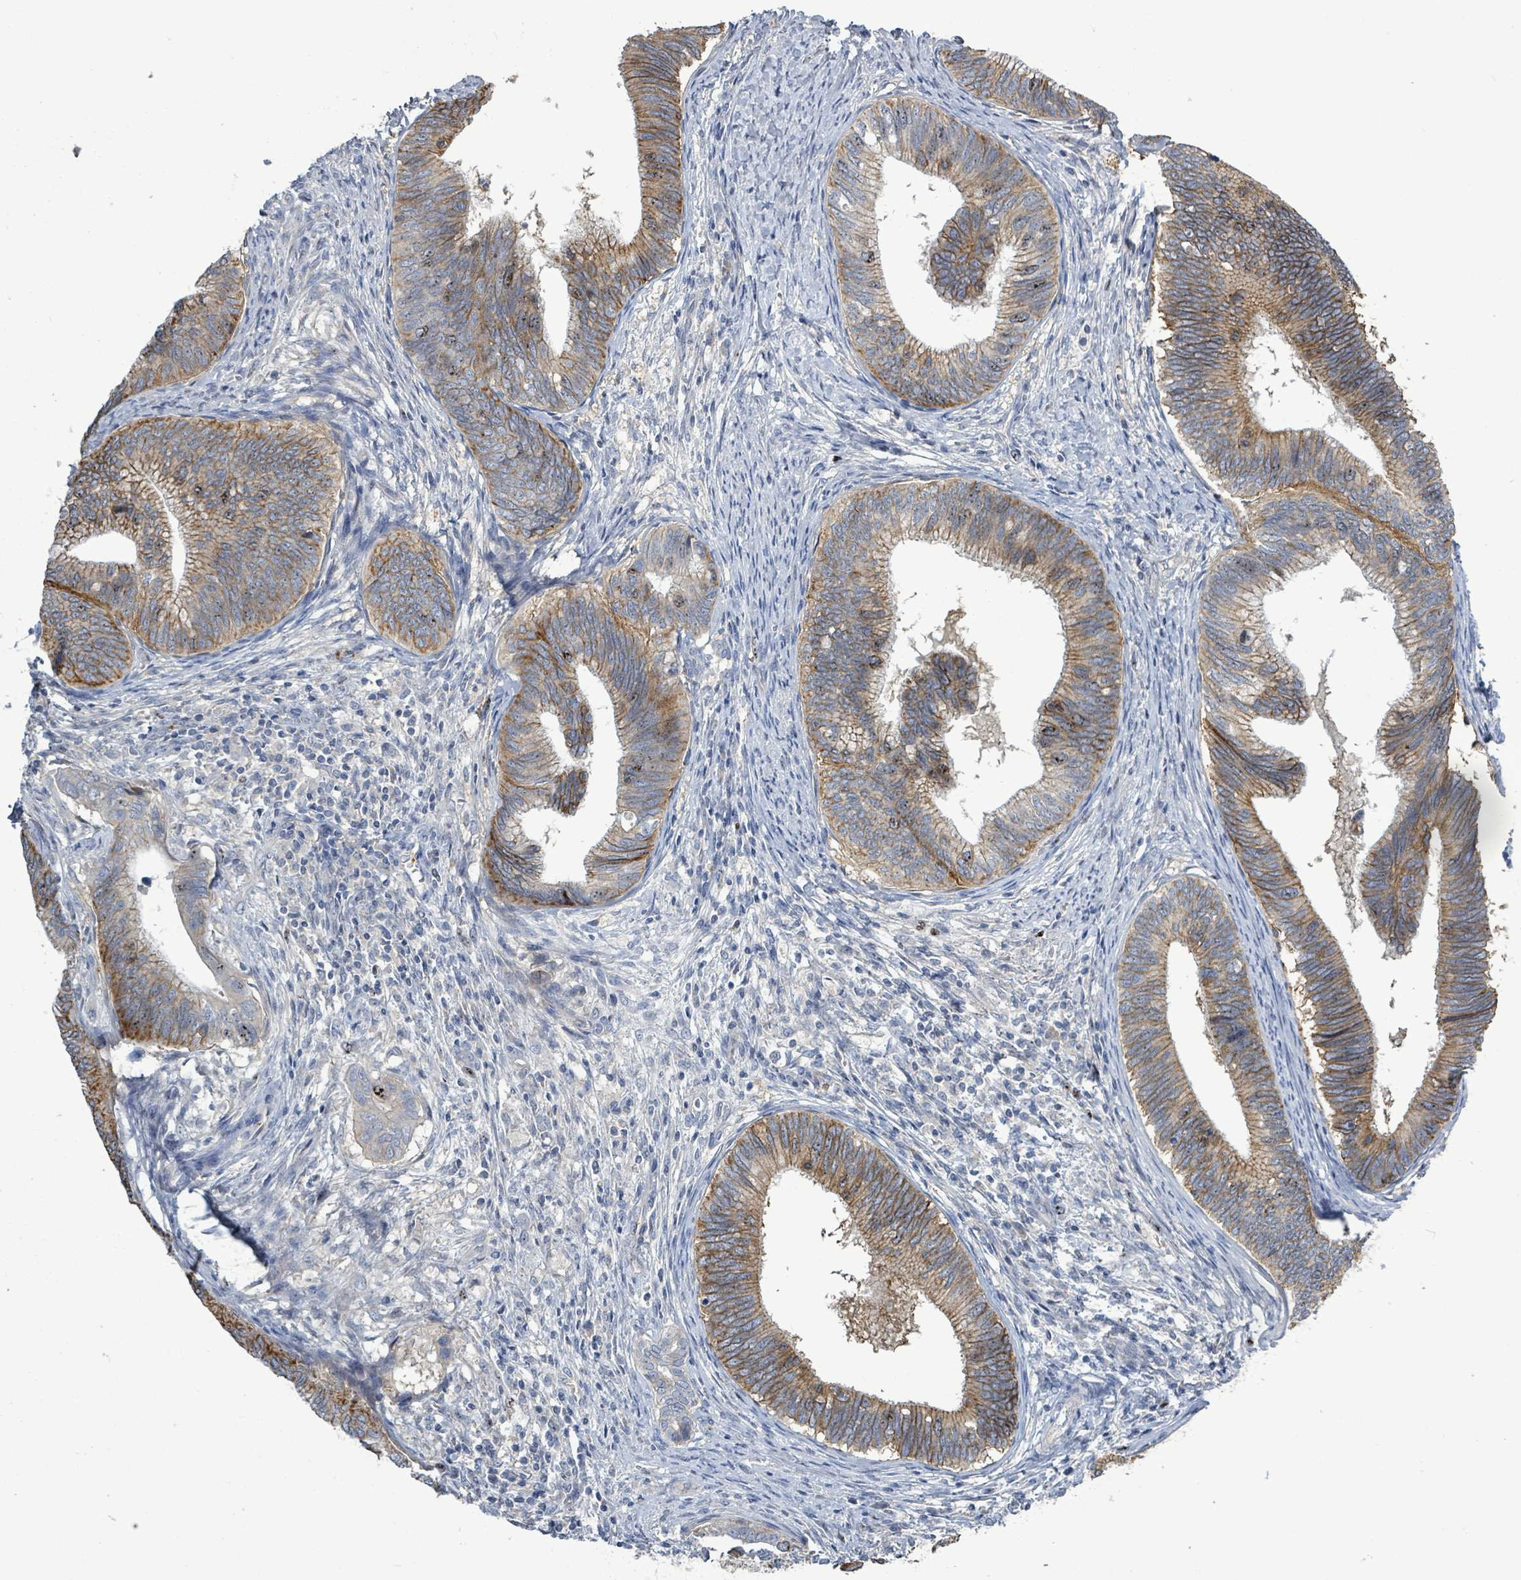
{"staining": {"intensity": "strong", "quantity": ">75%", "location": "cytoplasmic/membranous"}, "tissue": "cervical cancer", "cell_type": "Tumor cells", "image_type": "cancer", "snomed": [{"axis": "morphology", "description": "Adenocarcinoma, NOS"}, {"axis": "topography", "description": "Cervix"}], "caption": "The micrograph exhibits staining of cervical cancer, revealing strong cytoplasmic/membranous protein staining (brown color) within tumor cells.", "gene": "KRAS", "patient": {"sex": "female", "age": 42}}